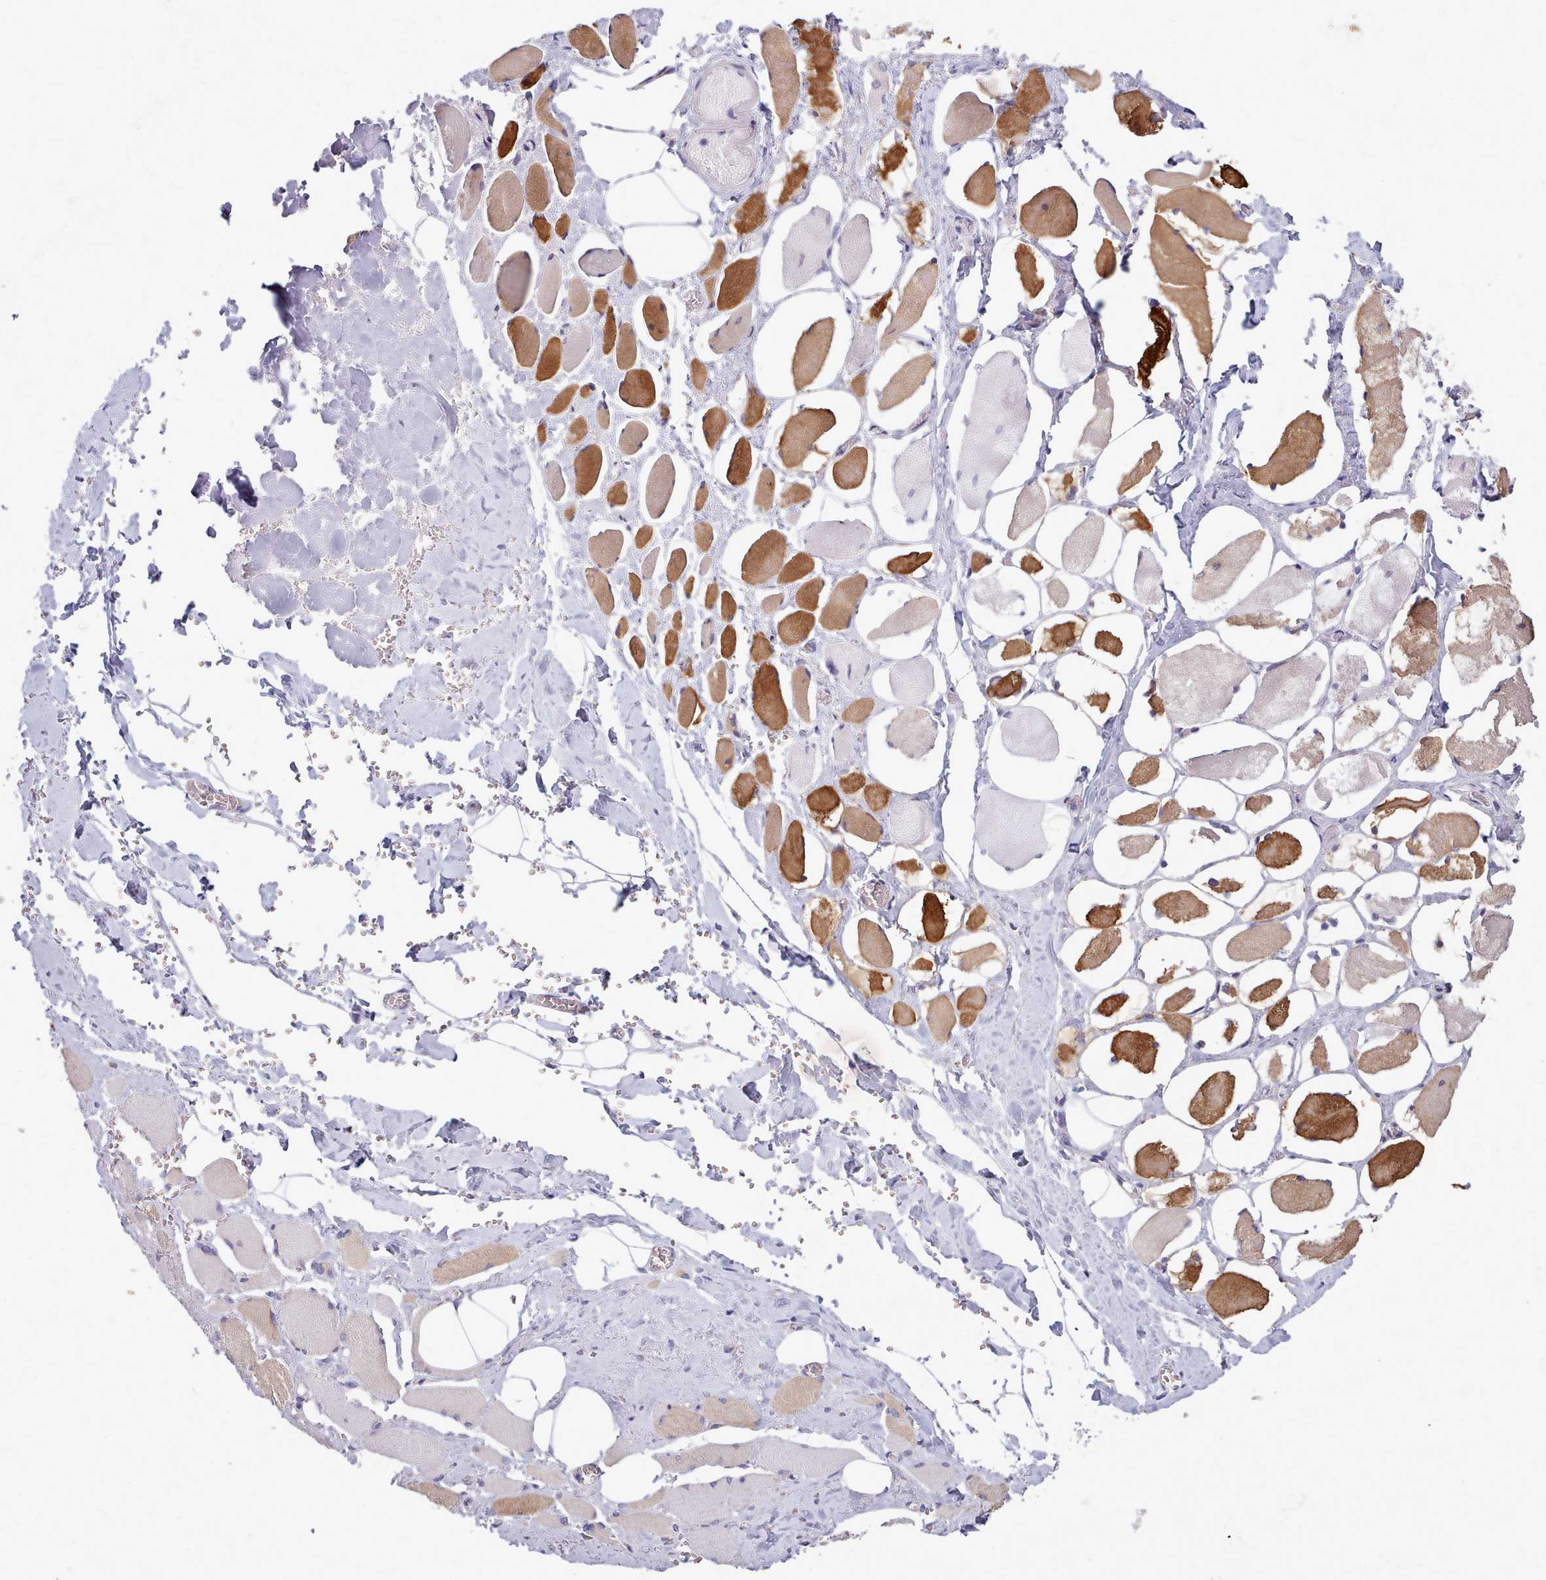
{"staining": {"intensity": "strong", "quantity": "<25%", "location": "cytoplasmic/membranous"}, "tissue": "skeletal muscle", "cell_type": "Myocytes", "image_type": "normal", "snomed": [{"axis": "morphology", "description": "Normal tissue, NOS"}, {"axis": "morphology", "description": "Basal cell carcinoma"}, {"axis": "topography", "description": "Skeletal muscle"}], "caption": "Immunohistochemical staining of unremarkable skeletal muscle shows <25% levels of strong cytoplasmic/membranous protein positivity in about <25% of myocytes.", "gene": "MYRFL", "patient": {"sex": "female", "age": 64}}